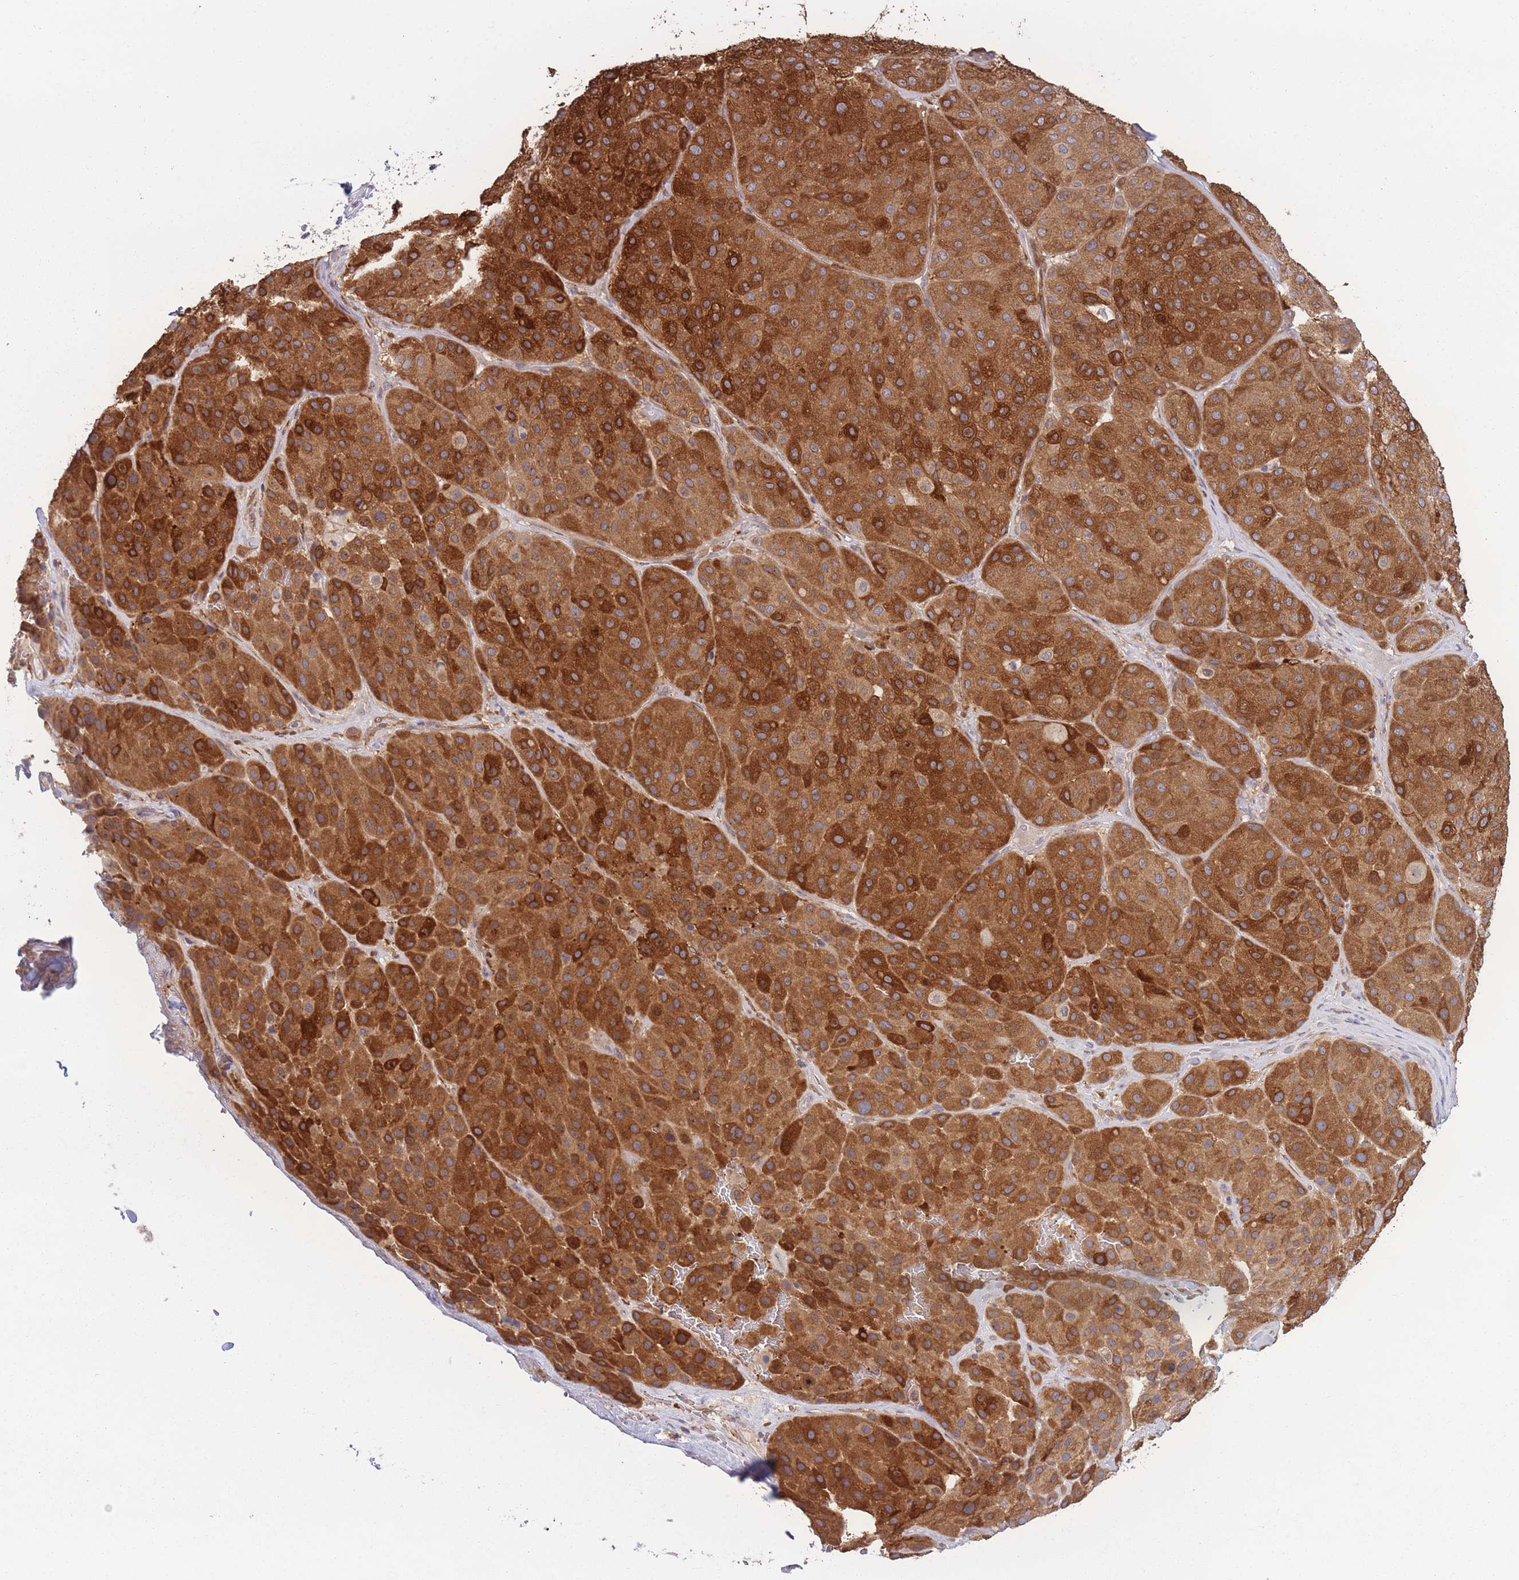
{"staining": {"intensity": "strong", "quantity": ">75%", "location": "cytoplasmic/membranous"}, "tissue": "melanoma", "cell_type": "Tumor cells", "image_type": "cancer", "snomed": [{"axis": "morphology", "description": "Malignant melanoma, Metastatic site"}, {"axis": "topography", "description": "Smooth muscle"}], "caption": "Brown immunohistochemical staining in malignant melanoma (metastatic site) reveals strong cytoplasmic/membranous positivity in about >75% of tumor cells.", "gene": "STEAP3", "patient": {"sex": "male", "age": 41}}